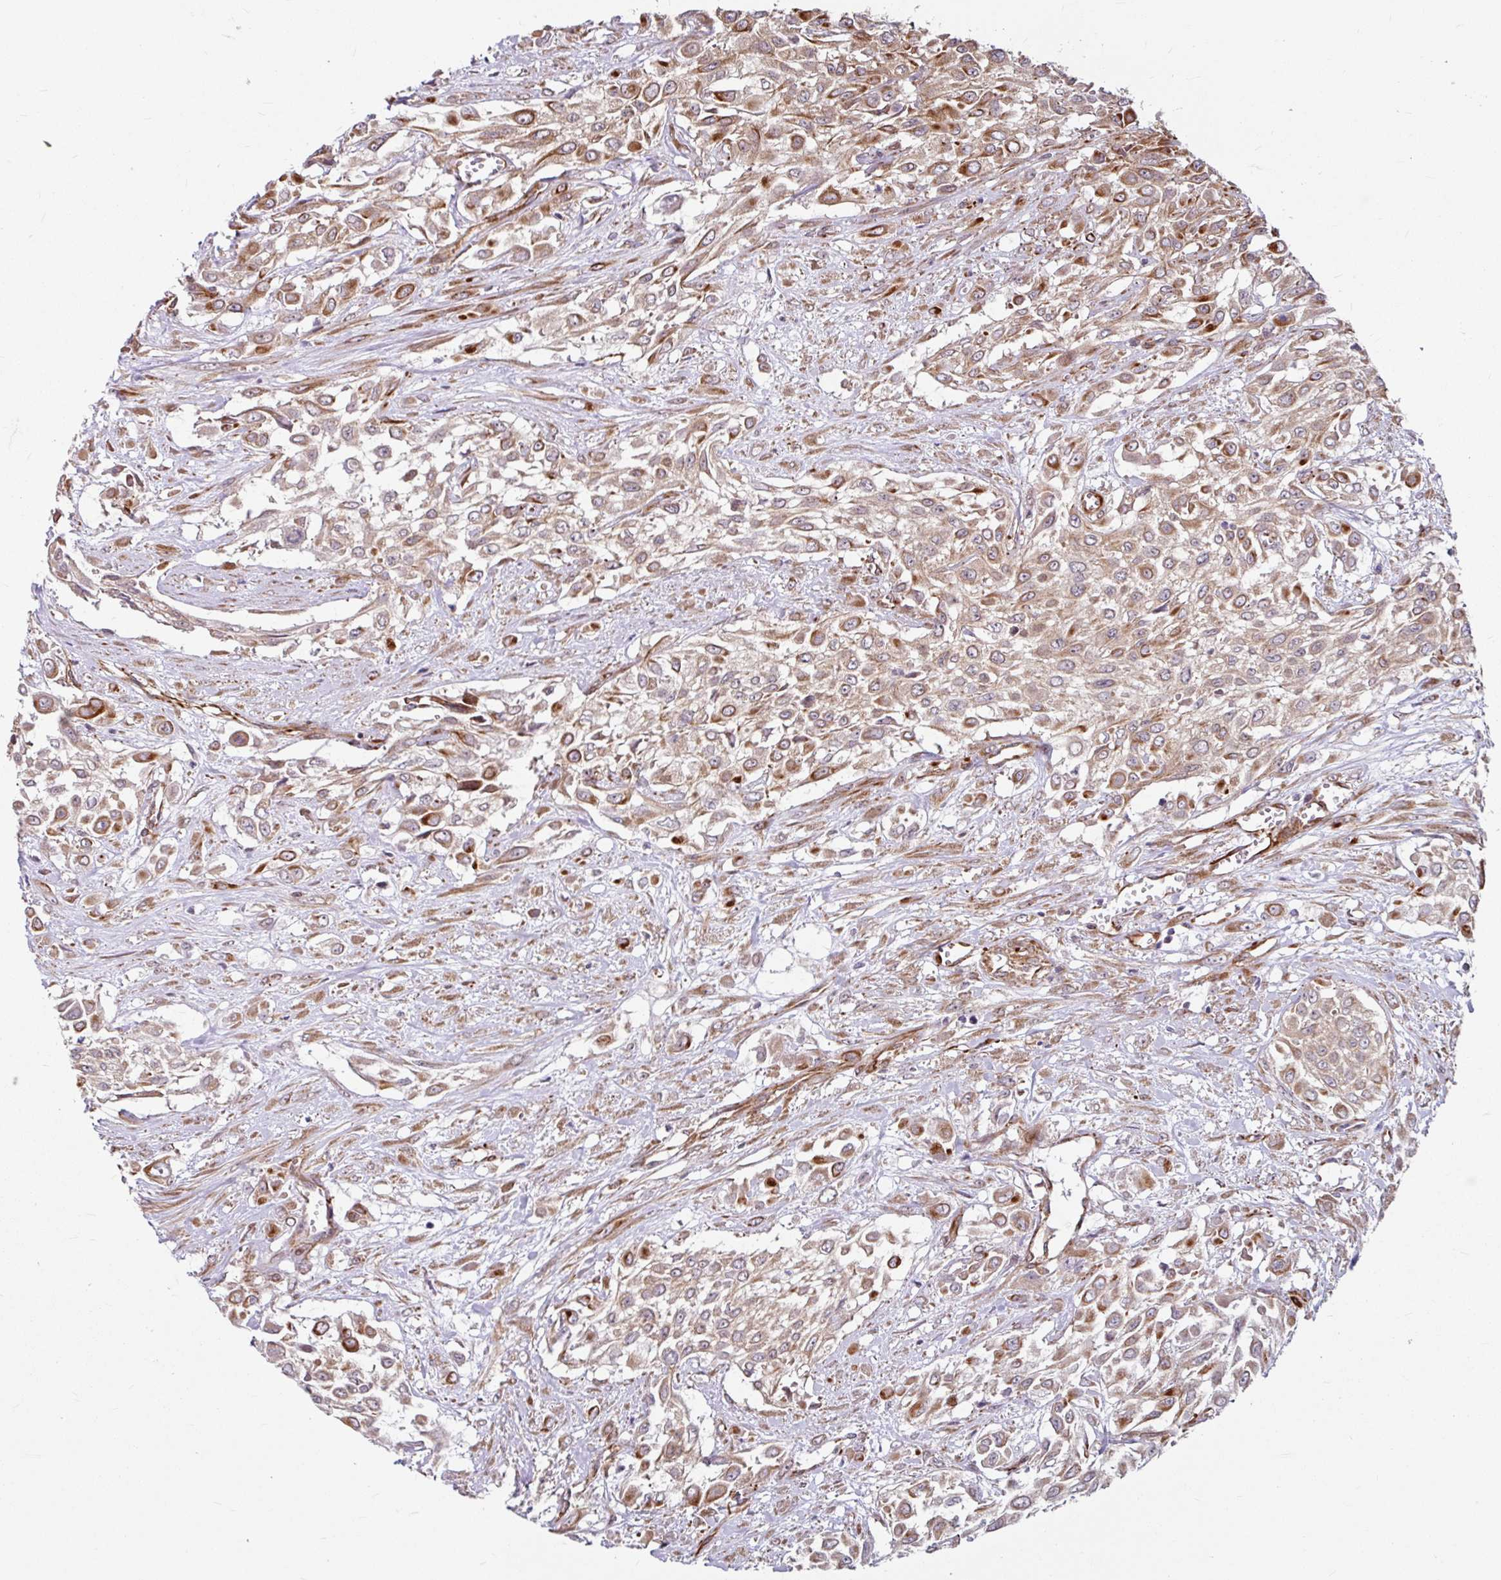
{"staining": {"intensity": "moderate", "quantity": "25%-75%", "location": "cytoplasmic/membranous"}, "tissue": "urothelial cancer", "cell_type": "Tumor cells", "image_type": "cancer", "snomed": [{"axis": "morphology", "description": "Urothelial carcinoma, High grade"}, {"axis": "topography", "description": "Urinary bladder"}], "caption": "Urothelial carcinoma (high-grade) stained with a protein marker reveals moderate staining in tumor cells.", "gene": "DAAM2", "patient": {"sex": "male", "age": 57}}